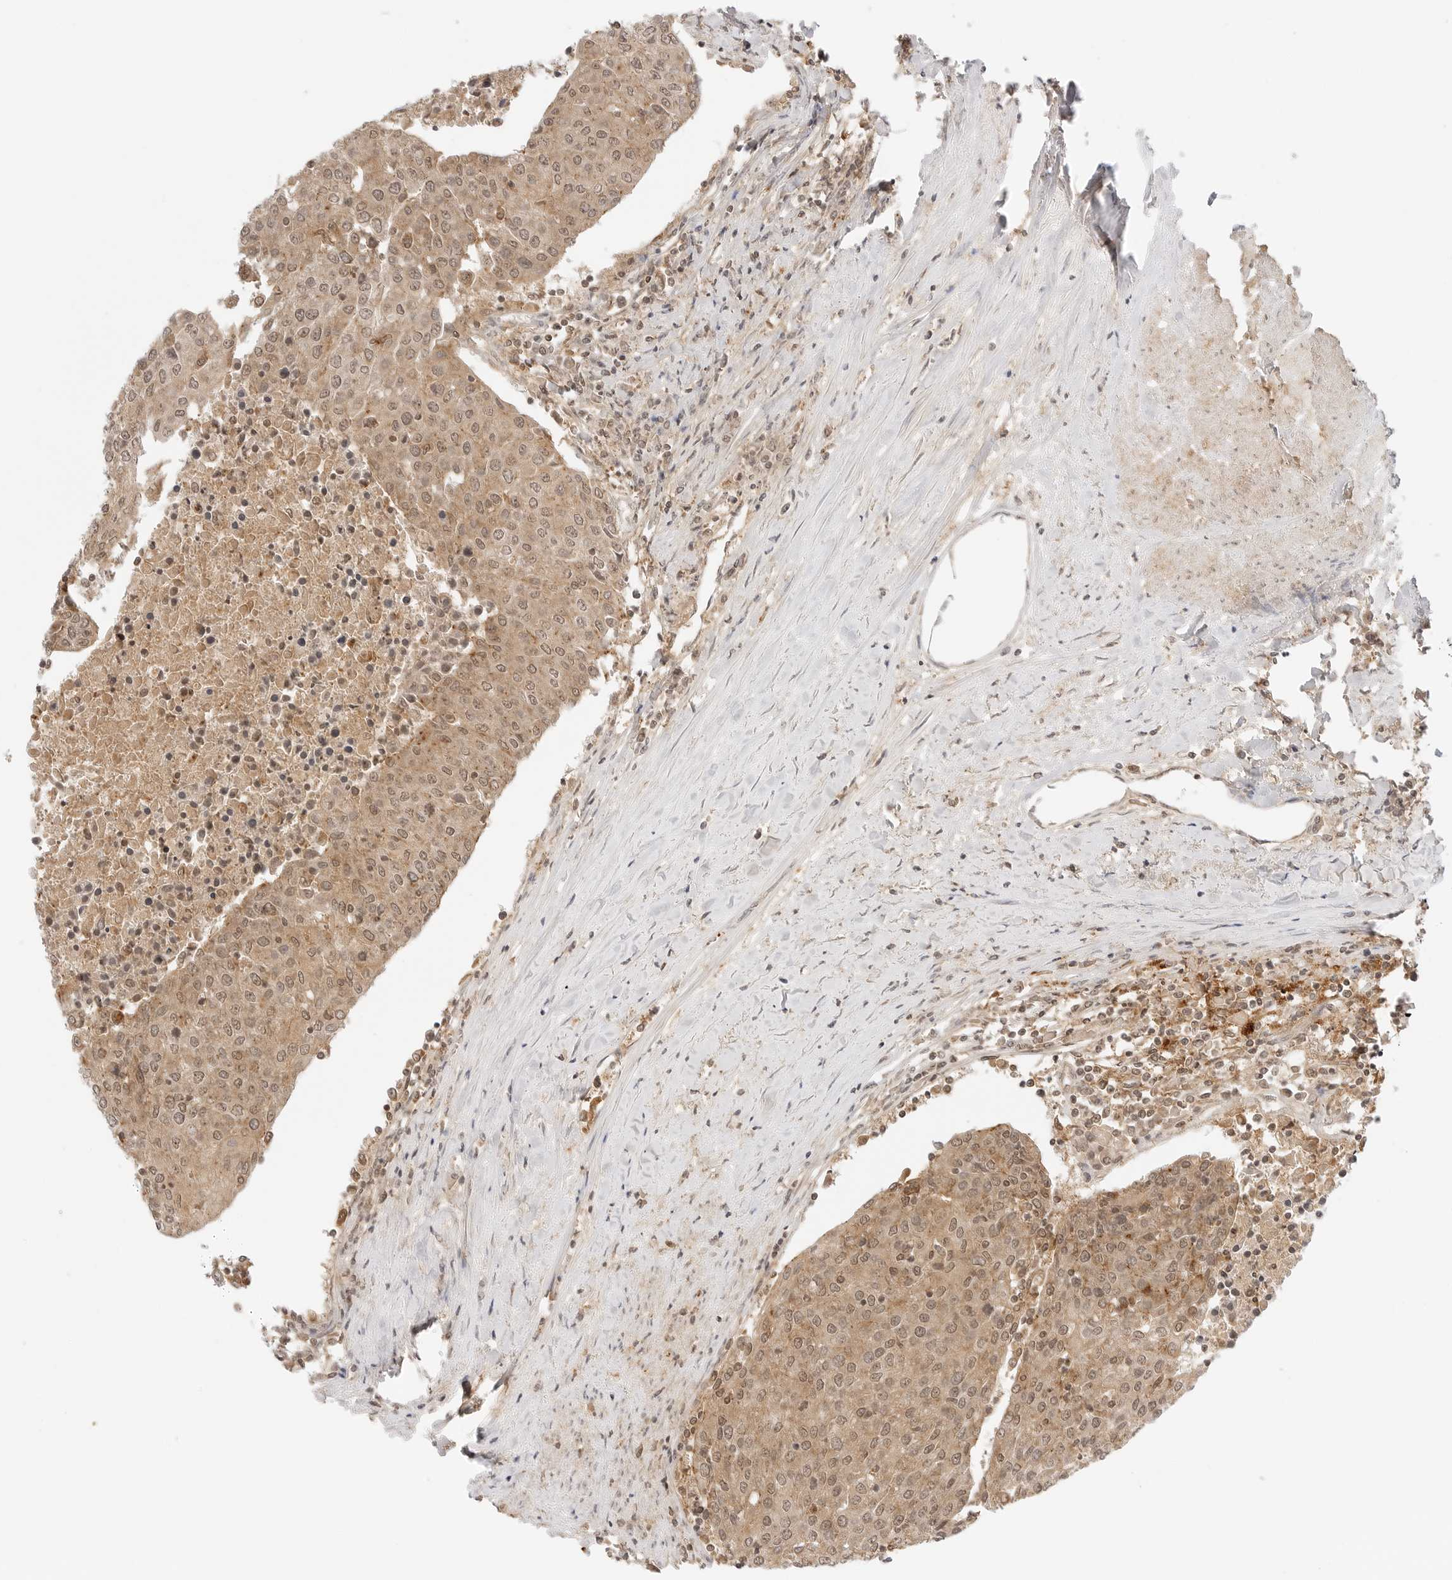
{"staining": {"intensity": "moderate", "quantity": ">75%", "location": "cytoplasmic/membranous,nuclear"}, "tissue": "urothelial cancer", "cell_type": "Tumor cells", "image_type": "cancer", "snomed": [{"axis": "morphology", "description": "Urothelial carcinoma, High grade"}, {"axis": "topography", "description": "Urinary bladder"}], "caption": "DAB (3,3'-diaminobenzidine) immunohistochemical staining of human urothelial carcinoma (high-grade) exhibits moderate cytoplasmic/membranous and nuclear protein staining in approximately >75% of tumor cells. The protein is shown in brown color, while the nuclei are stained blue.", "gene": "EPHA1", "patient": {"sex": "female", "age": 85}}